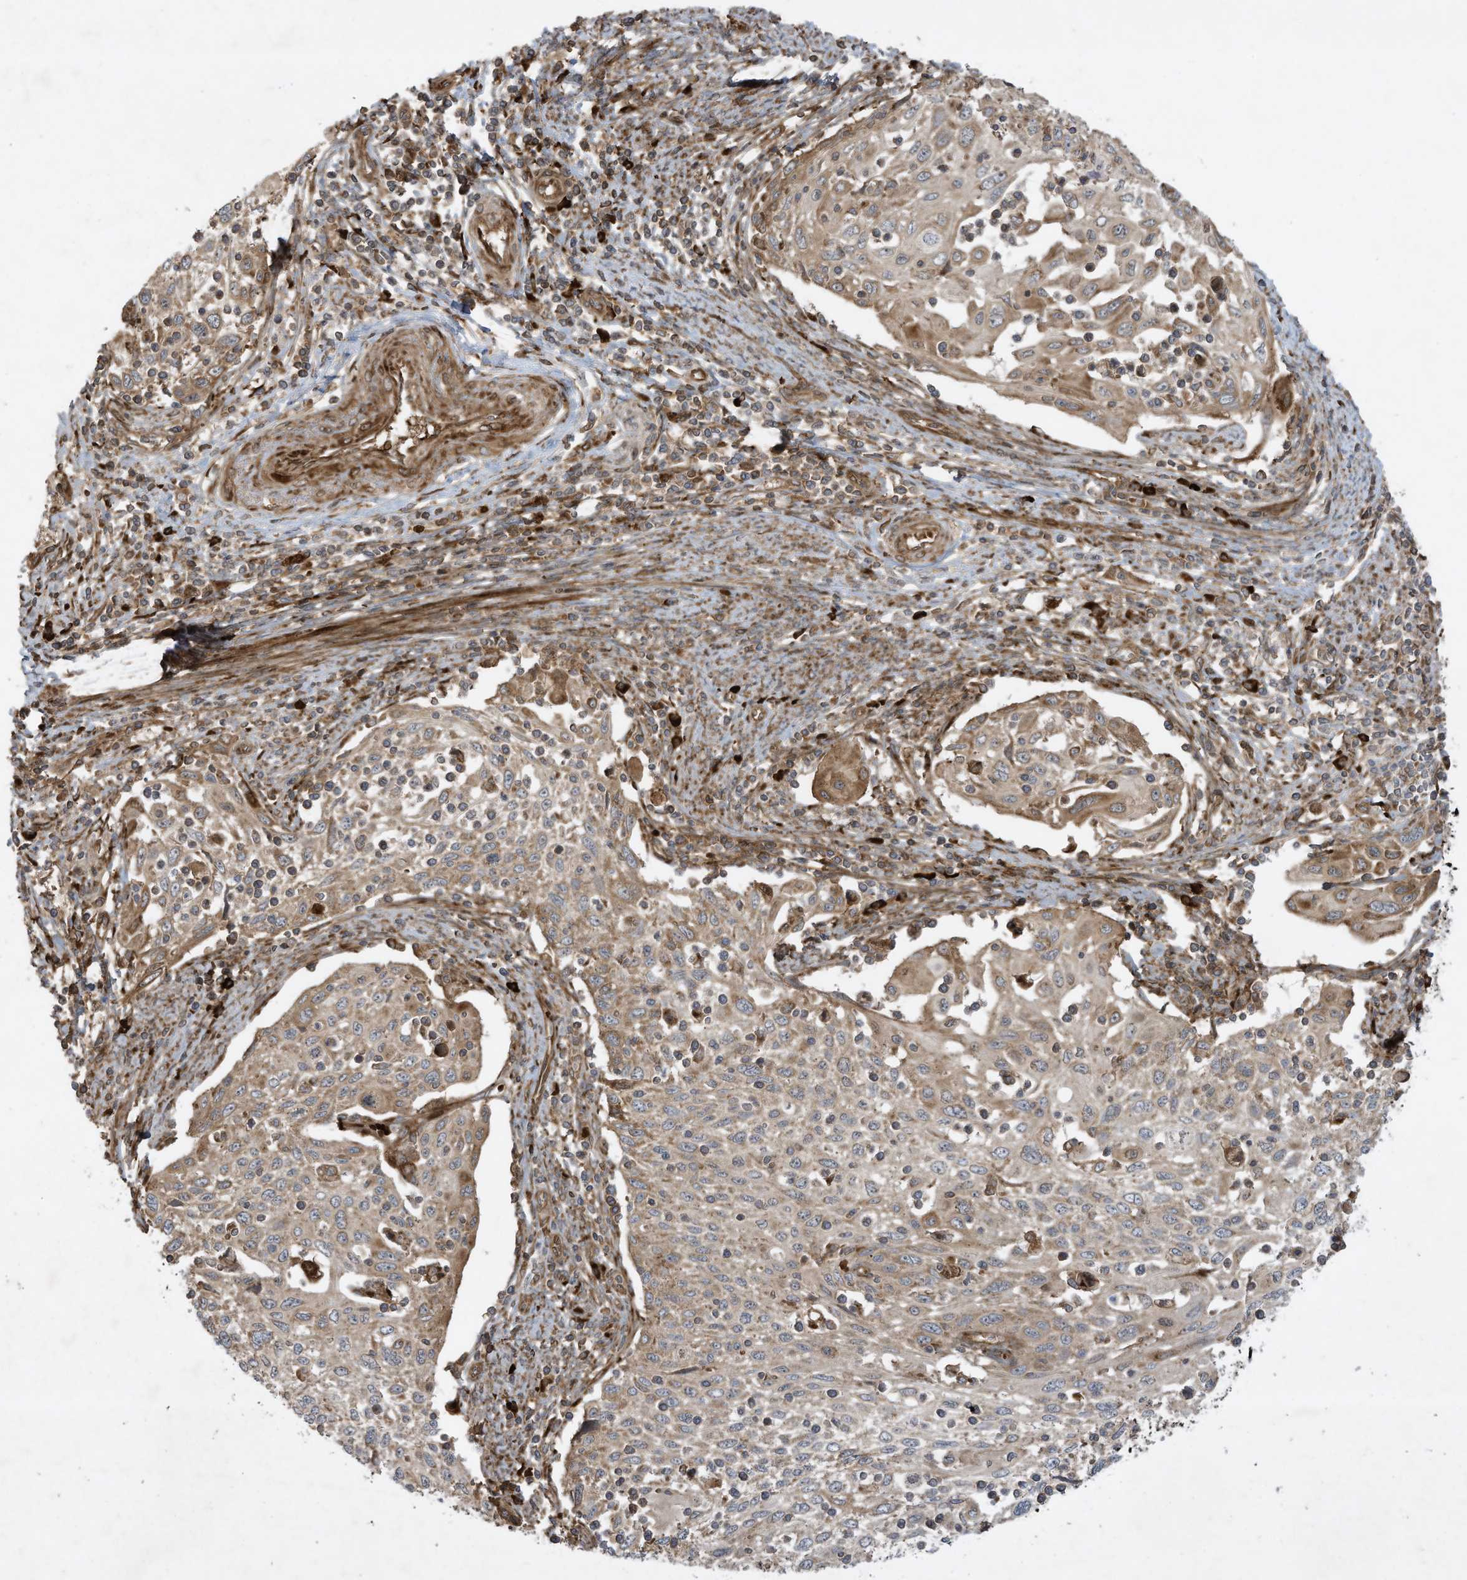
{"staining": {"intensity": "moderate", "quantity": "25%-75%", "location": "cytoplasmic/membranous"}, "tissue": "cervical cancer", "cell_type": "Tumor cells", "image_type": "cancer", "snomed": [{"axis": "morphology", "description": "Squamous cell carcinoma, NOS"}, {"axis": "topography", "description": "Cervix"}], "caption": "A brown stain labels moderate cytoplasmic/membranous staining of a protein in human cervical cancer tumor cells.", "gene": "DDIT4", "patient": {"sex": "female", "age": 70}}